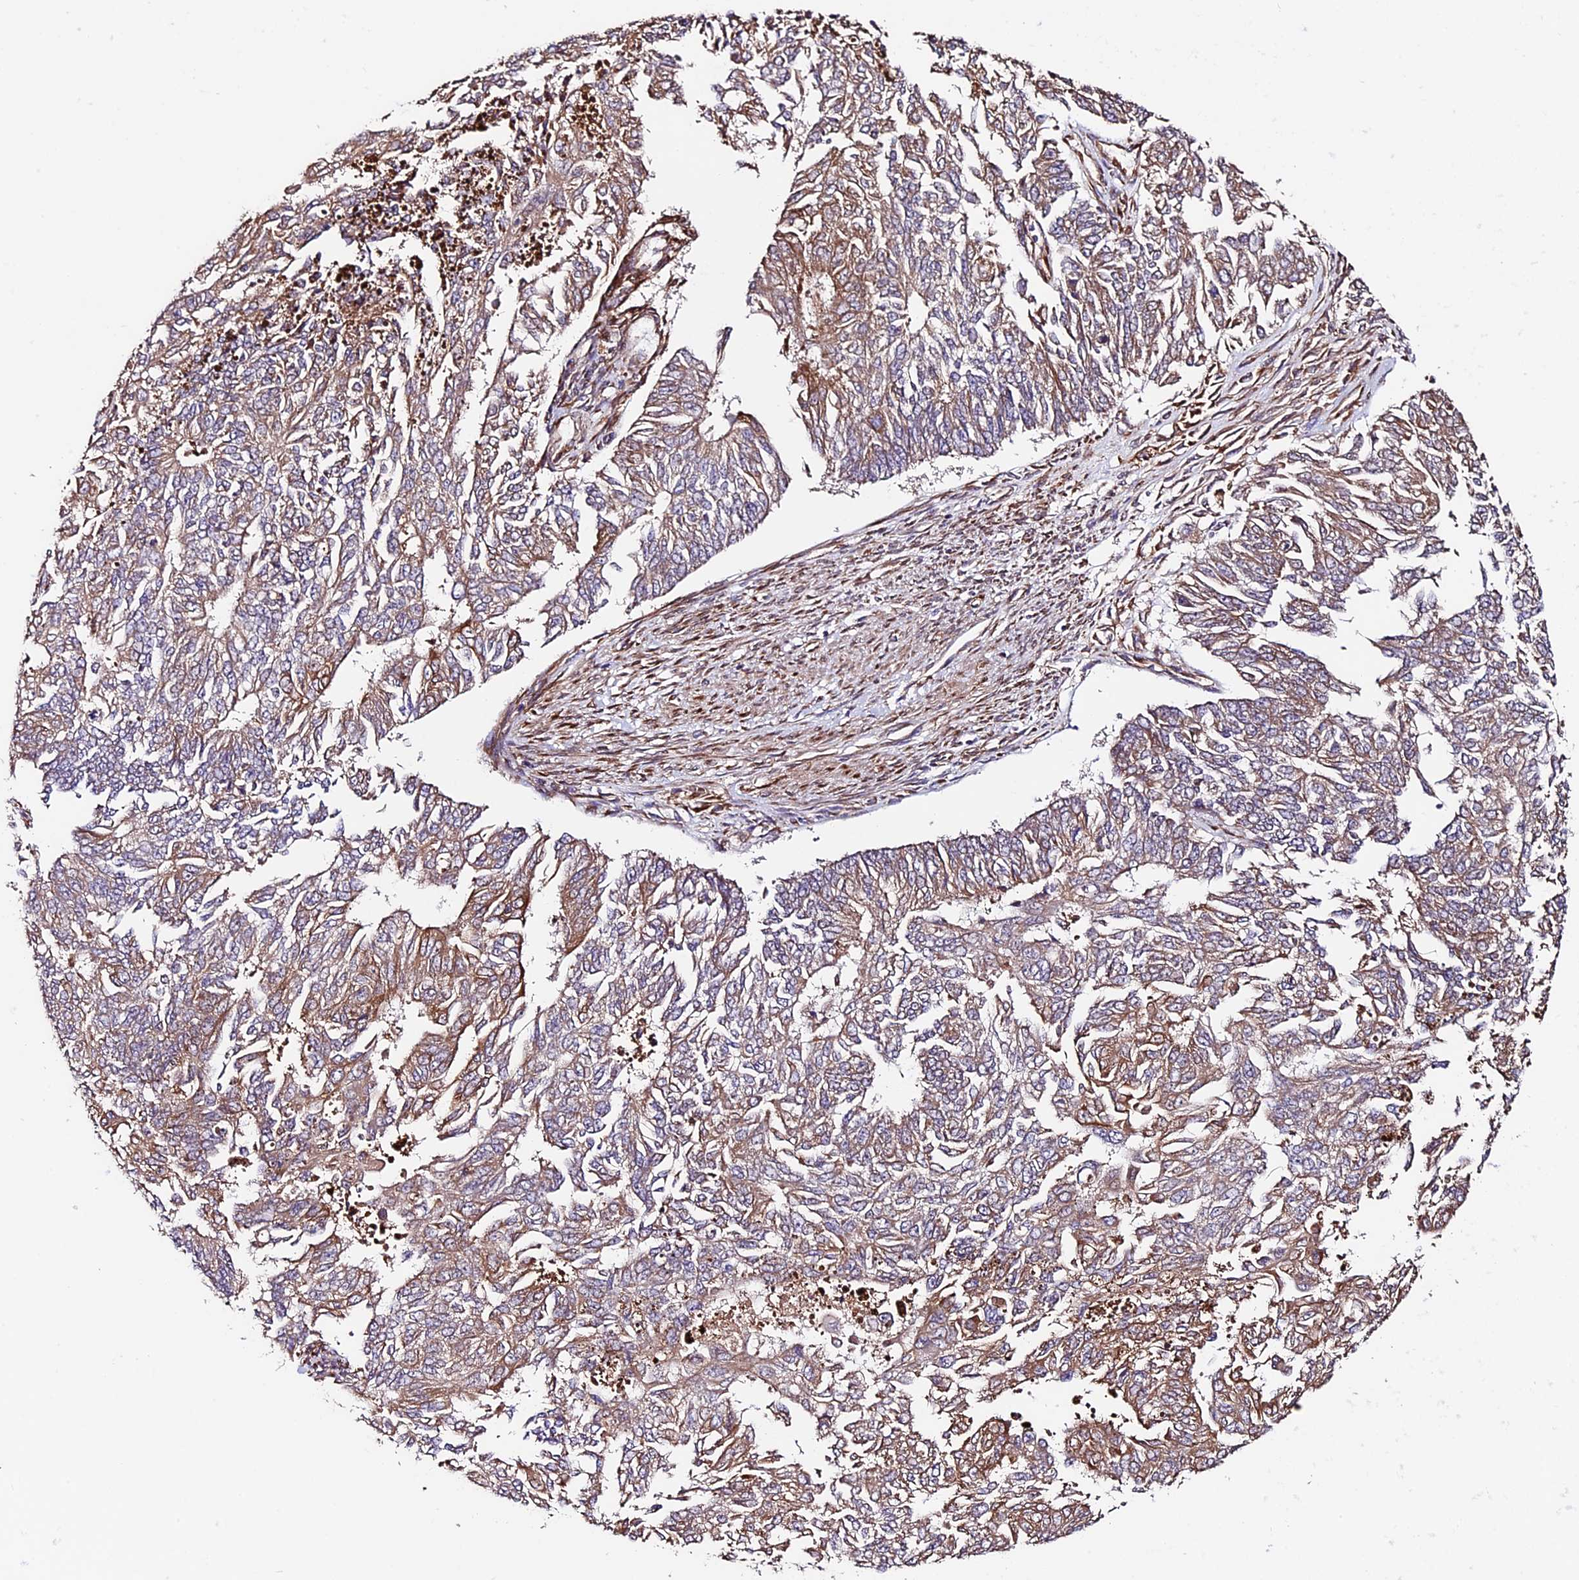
{"staining": {"intensity": "moderate", "quantity": "25%-75%", "location": "cytoplasmic/membranous"}, "tissue": "endometrial cancer", "cell_type": "Tumor cells", "image_type": "cancer", "snomed": [{"axis": "morphology", "description": "Adenocarcinoma, NOS"}, {"axis": "topography", "description": "Endometrium"}], "caption": "Immunohistochemical staining of human adenocarcinoma (endometrial) demonstrates moderate cytoplasmic/membranous protein positivity in about 25%-75% of tumor cells.", "gene": "LSM7", "patient": {"sex": "female", "age": 32}}